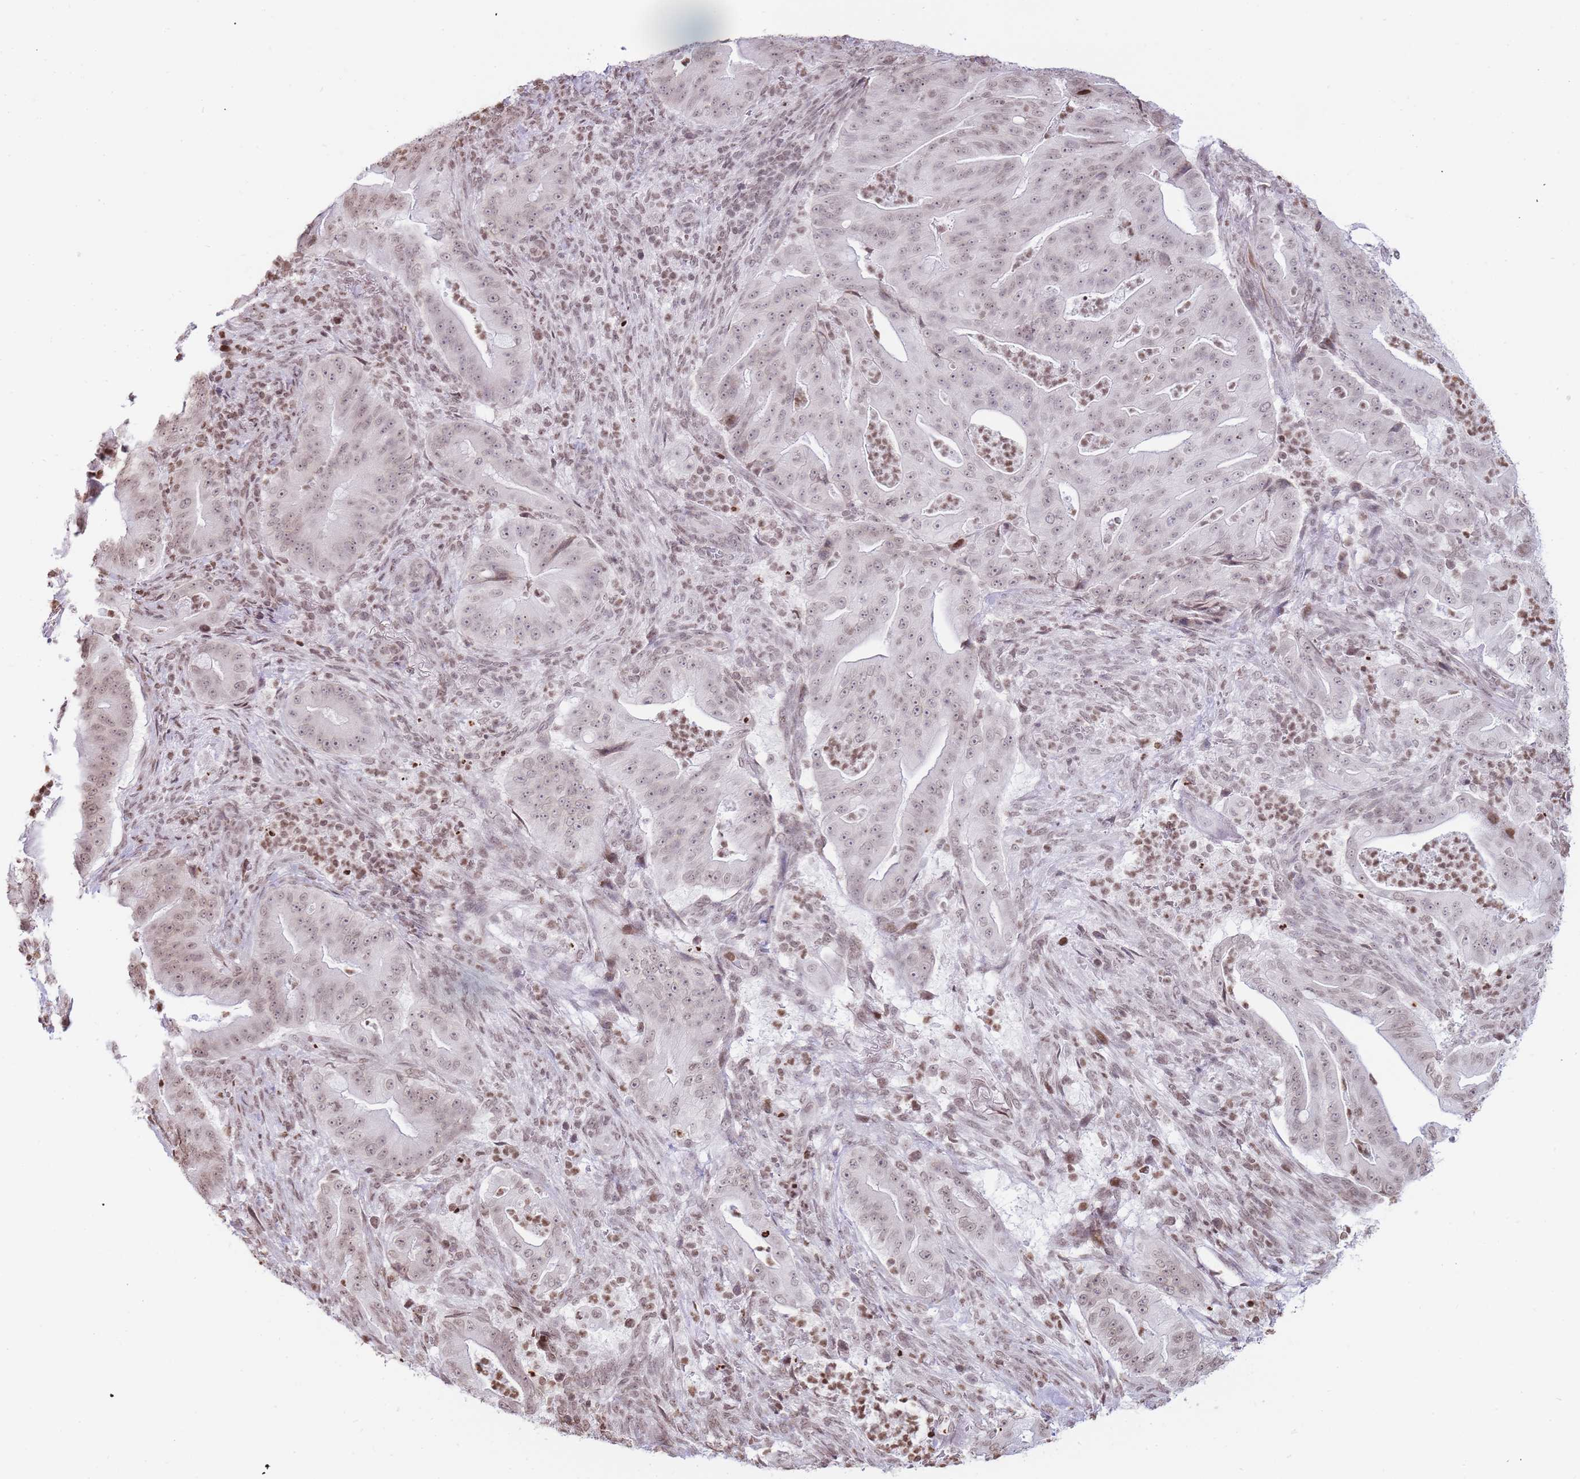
{"staining": {"intensity": "weak", "quantity": ">75%", "location": "nuclear"}, "tissue": "pancreatic cancer", "cell_type": "Tumor cells", "image_type": "cancer", "snomed": [{"axis": "morphology", "description": "Adenocarcinoma, NOS"}, {"axis": "topography", "description": "Pancreas"}], "caption": "This histopathology image exhibits pancreatic adenocarcinoma stained with IHC to label a protein in brown. The nuclear of tumor cells show weak positivity for the protein. Nuclei are counter-stained blue.", "gene": "SHISAL1", "patient": {"sex": "male", "age": 71}}